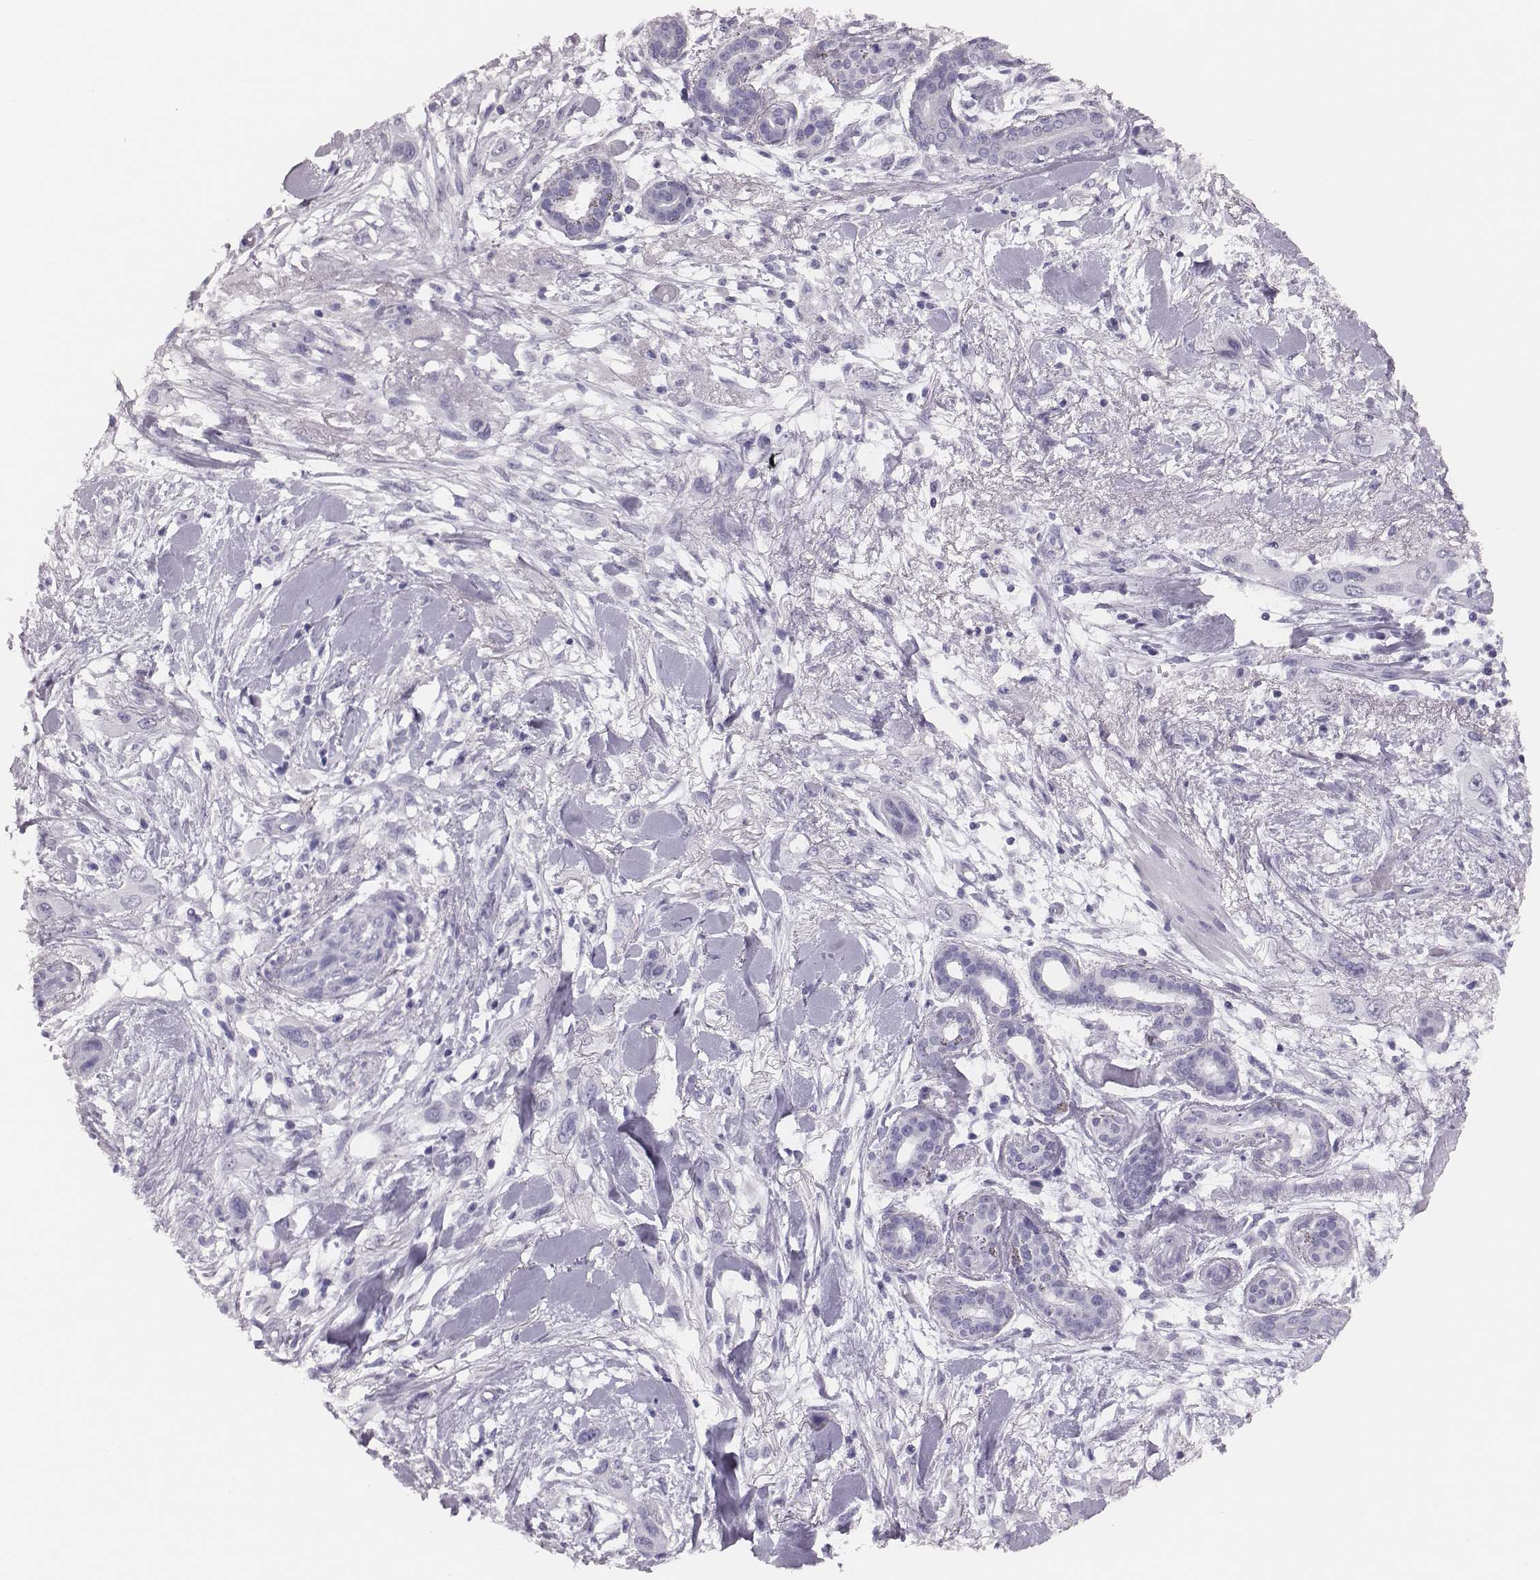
{"staining": {"intensity": "negative", "quantity": "none", "location": "none"}, "tissue": "skin cancer", "cell_type": "Tumor cells", "image_type": "cancer", "snomed": [{"axis": "morphology", "description": "Squamous cell carcinoma, NOS"}, {"axis": "topography", "description": "Skin"}], "caption": "IHC of human squamous cell carcinoma (skin) demonstrates no staining in tumor cells.", "gene": "H1-6", "patient": {"sex": "male", "age": 79}}